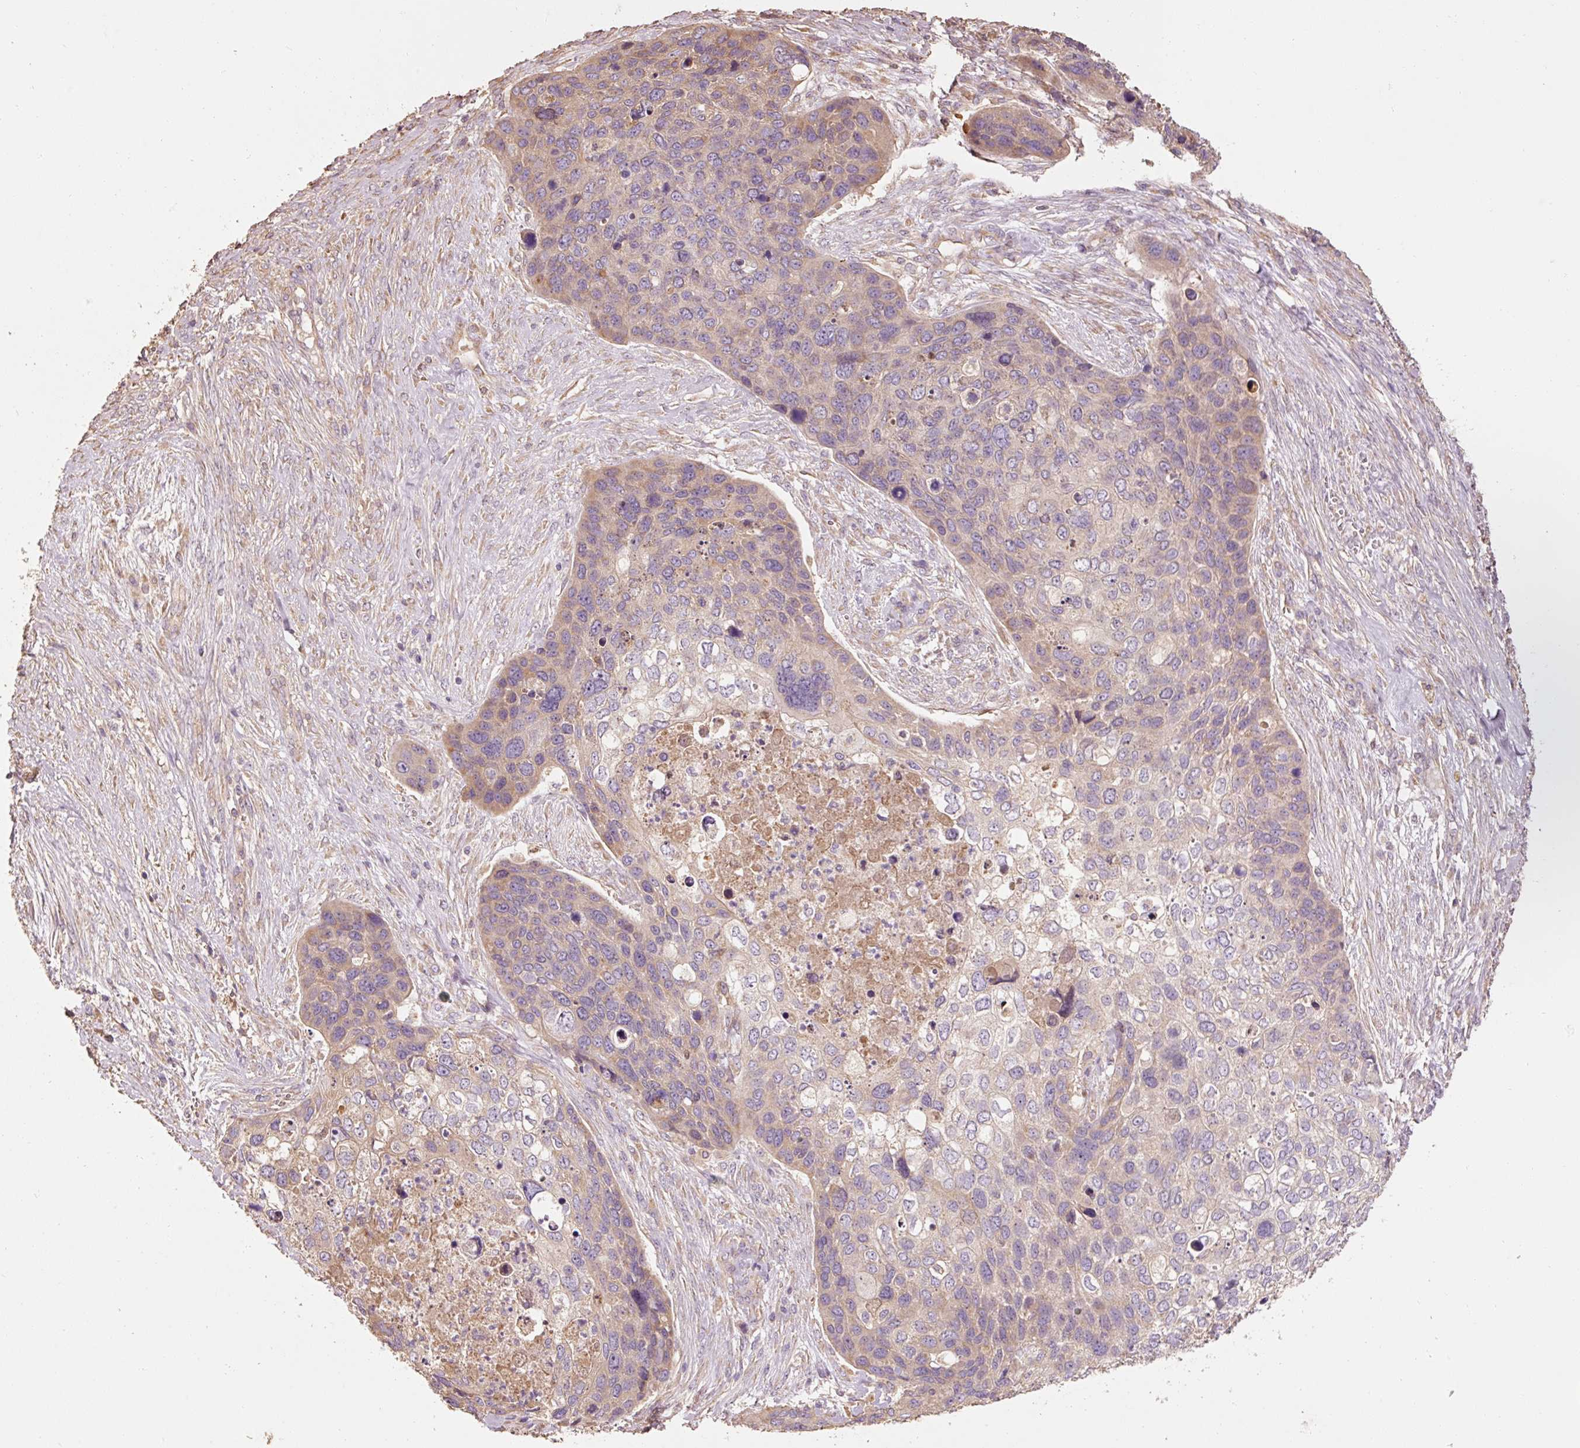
{"staining": {"intensity": "weak", "quantity": "<25%", "location": "cytoplasmic/membranous"}, "tissue": "skin cancer", "cell_type": "Tumor cells", "image_type": "cancer", "snomed": [{"axis": "morphology", "description": "Basal cell carcinoma"}, {"axis": "topography", "description": "Skin"}], "caption": "This is an IHC micrograph of human skin cancer. There is no staining in tumor cells.", "gene": "EFHC1", "patient": {"sex": "female", "age": 74}}